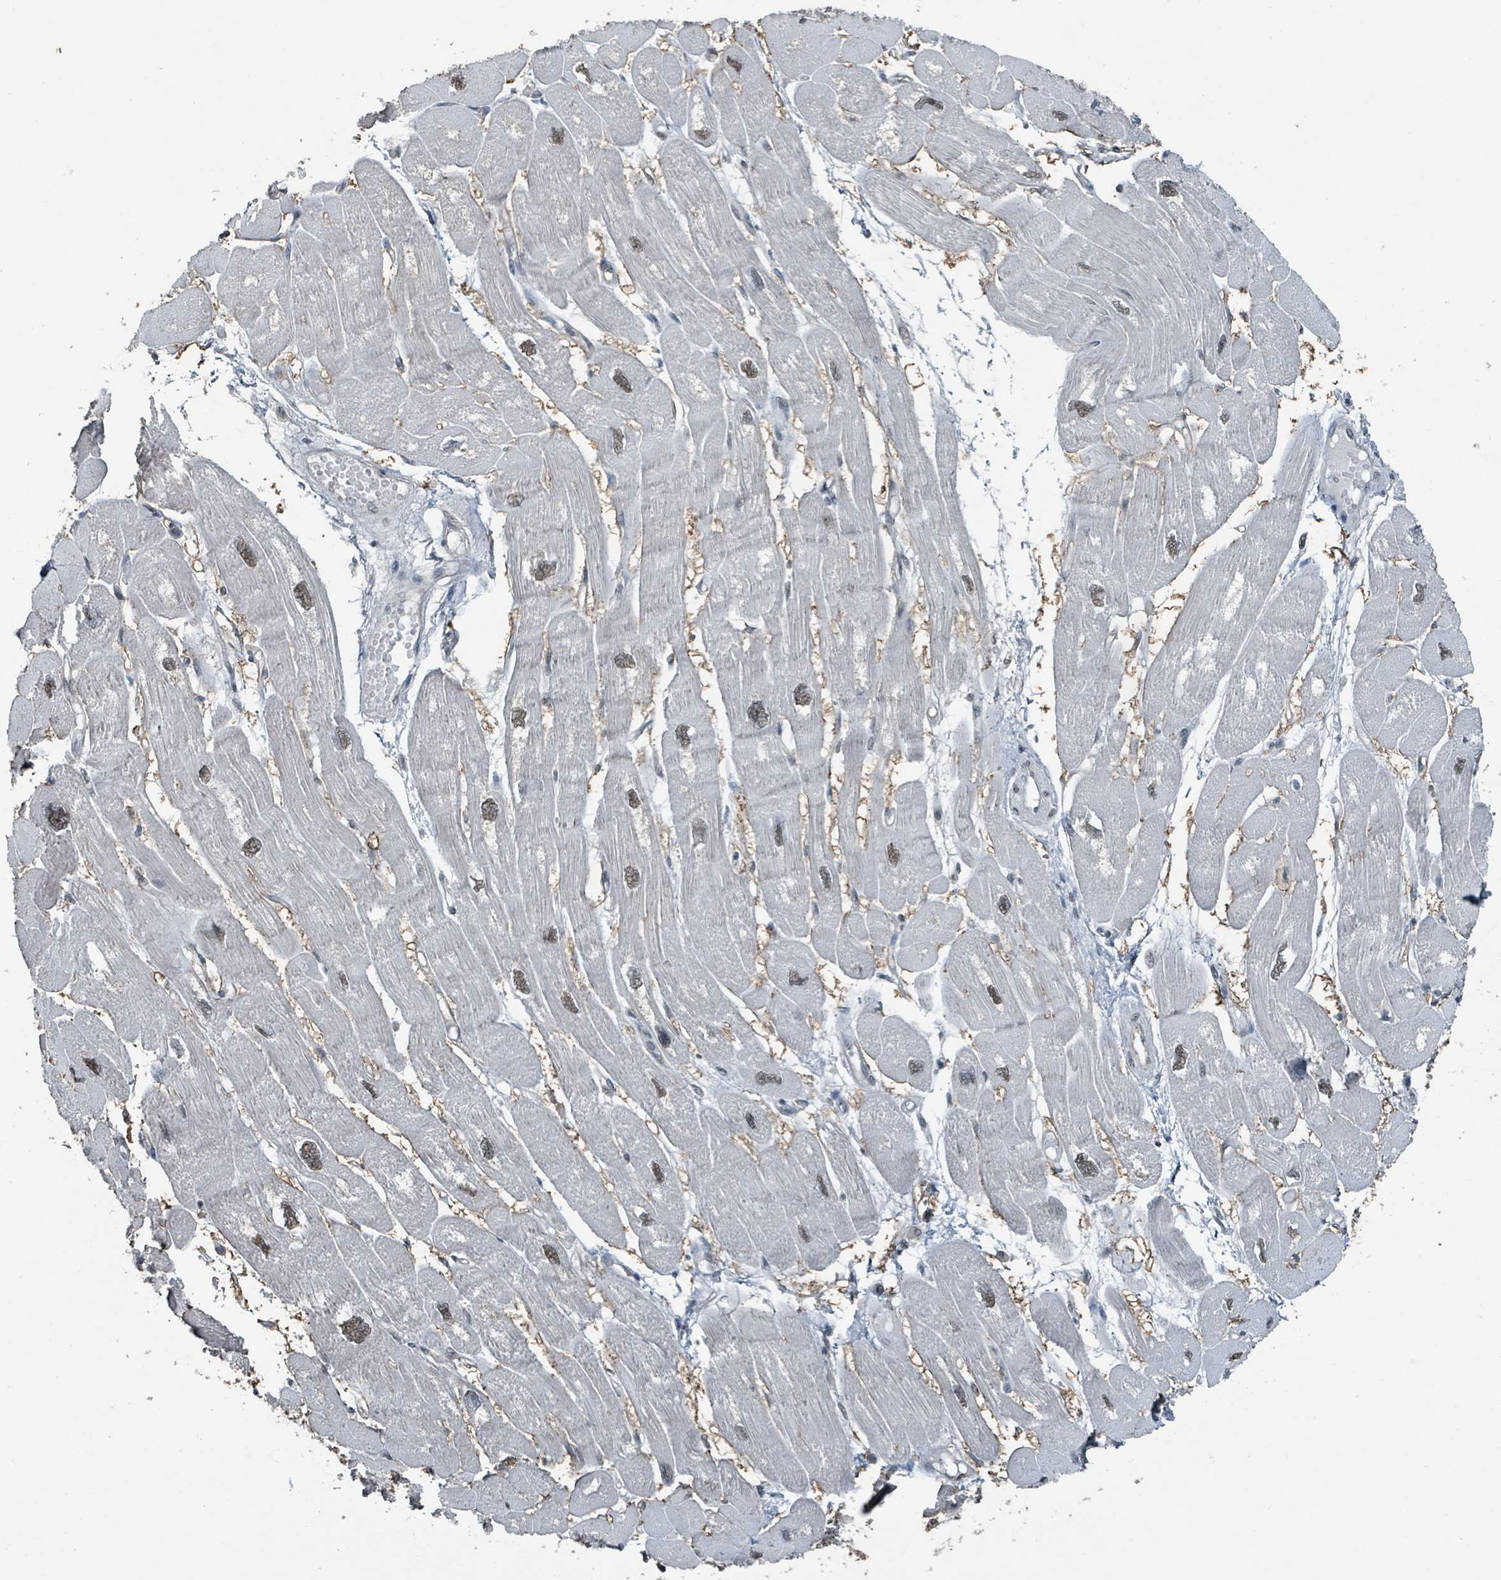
{"staining": {"intensity": "weak", "quantity": "25%-75%", "location": "nuclear"}, "tissue": "heart muscle", "cell_type": "Cardiomyocytes", "image_type": "normal", "snomed": [{"axis": "morphology", "description": "Normal tissue, NOS"}, {"axis": "topography", "description": "Heart"}], "caption": "A brown stain labels weak nuclear expression of a protein in cardiomyocytes of normal human heart muscle. The staining was performed using DAB (3,3'-diaminobenzidine), with brown indicating positive protein expression. Nuclei are stained blue with hematoxylin.", "gene": "PHIP", "patient": {"sex": "male", "age": 42}}